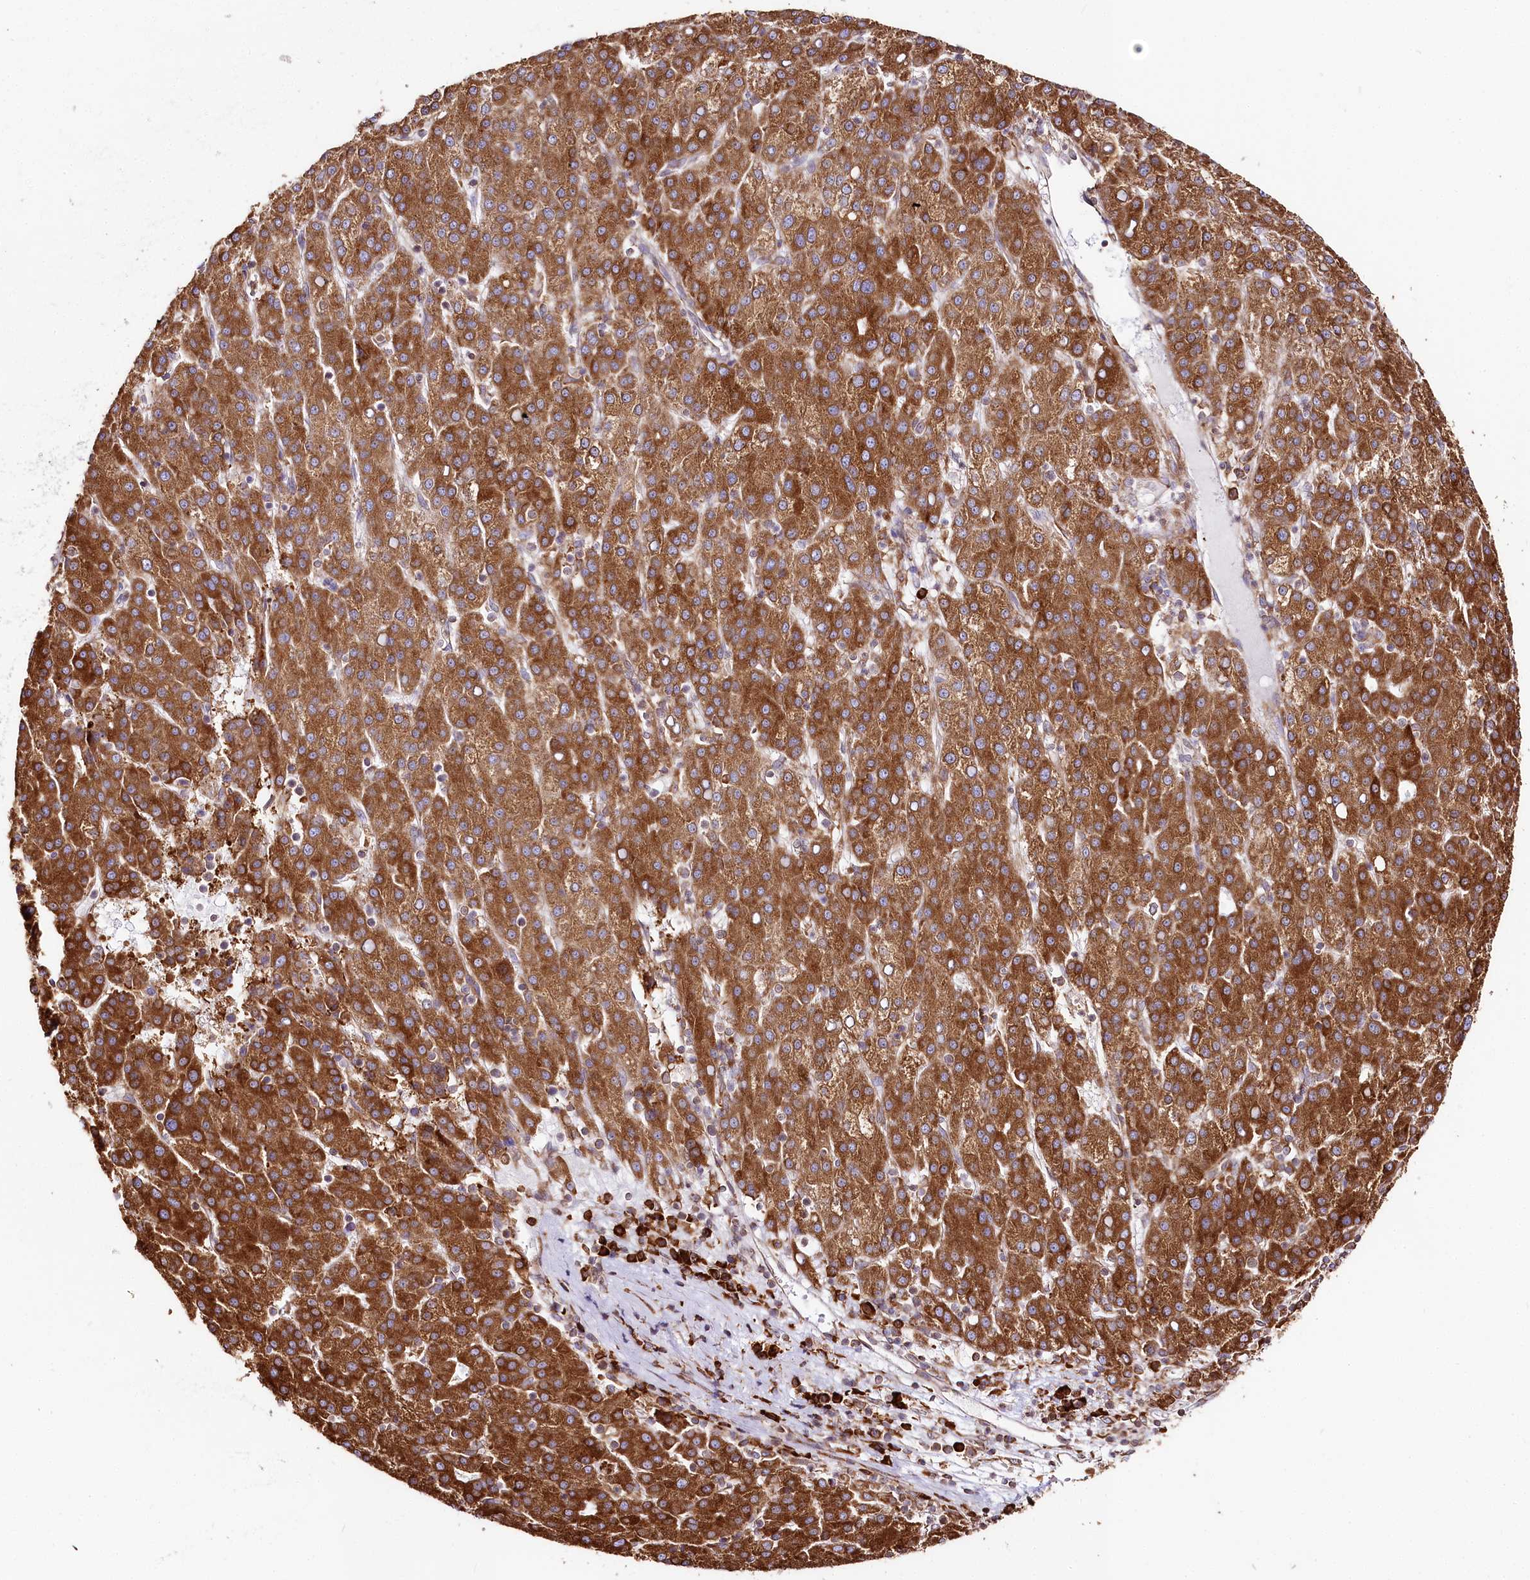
{"staining": {"intensity": "strong", "quantity": ">75%", "location": "cytoplasmic/membranous"}, "tissue": "liver cancer", "cell_type": "Tumor cells", "image_type": "cancer", "snomed": [{"axis": "morphology", "description": "Carcinoma, Hepatocellular, NOS"}, {"axis": "topography", "description": "Liver"}], "caption": "High-magnification brightfield microscopy of liver cancer (hepatocellular carcinoma) stained with DAB (brown) and counterstained with hematoxylin (blue). tumor cells exhibit strong cytoplasmic/membranous staining is appreciated in approximately>75% of cells.", "gene": "CNPY2", "patient": {"sex": "female", "age": 58}}